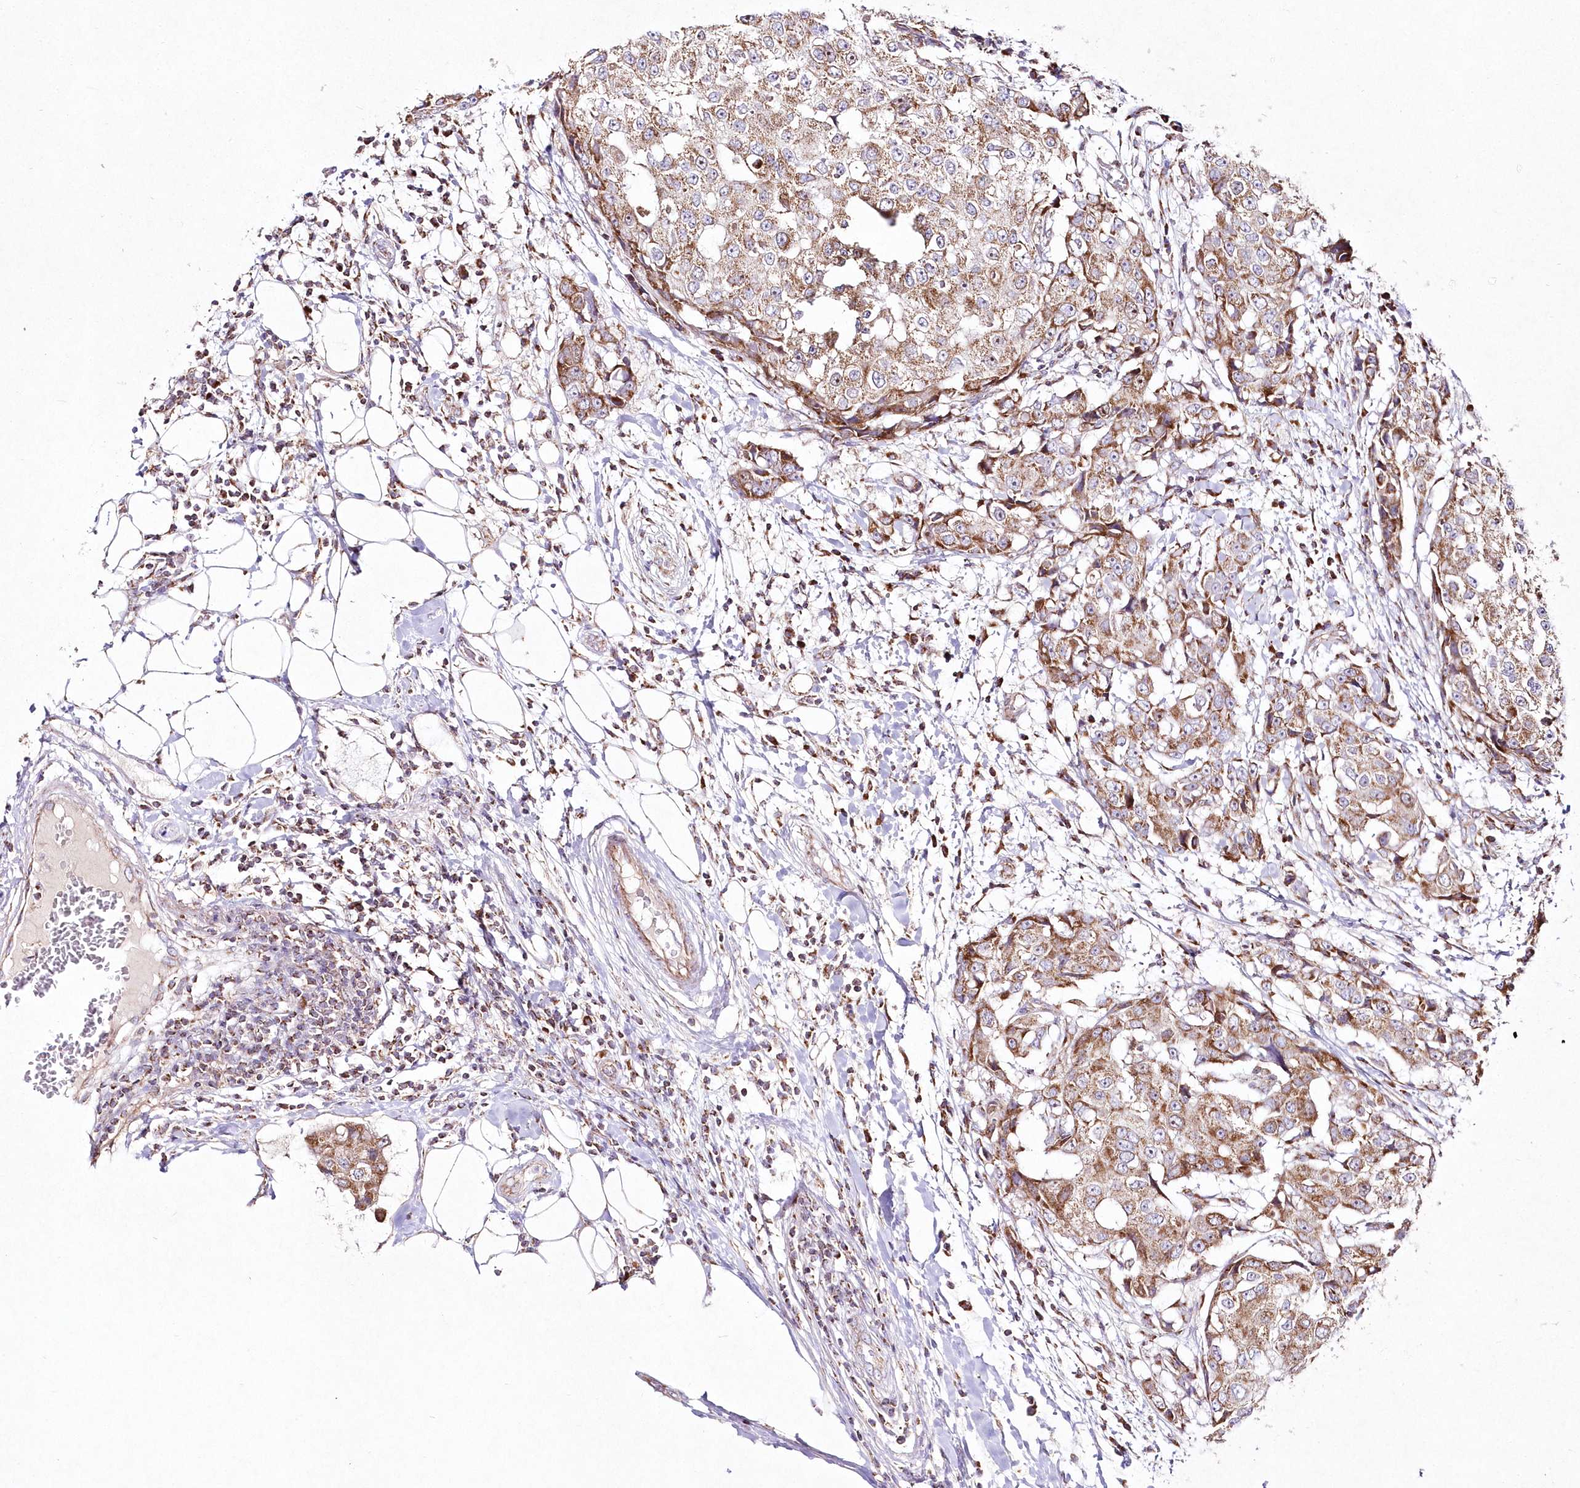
{"staining": {"intensity": "moderate", "quantity": ">75%", "location": "cytoplasmic/membranous"}, "tissue": "breast cancer", "cell_type": "Tumor cells", "image_type": "cancer", "snomed": [{"axis": "morphology", "description": "Duct carcinoma"}, {"axis": "topography", "description": "Breast"}], "caption": "Protein expression analysis of human infiltrating ductal carcinoma (breast) reveals moderate cytoplasmic/membranous positivity in about >75% of tumor cells.", "gene": "DNA2", "patient": {"sex": "female", "age": 27}}